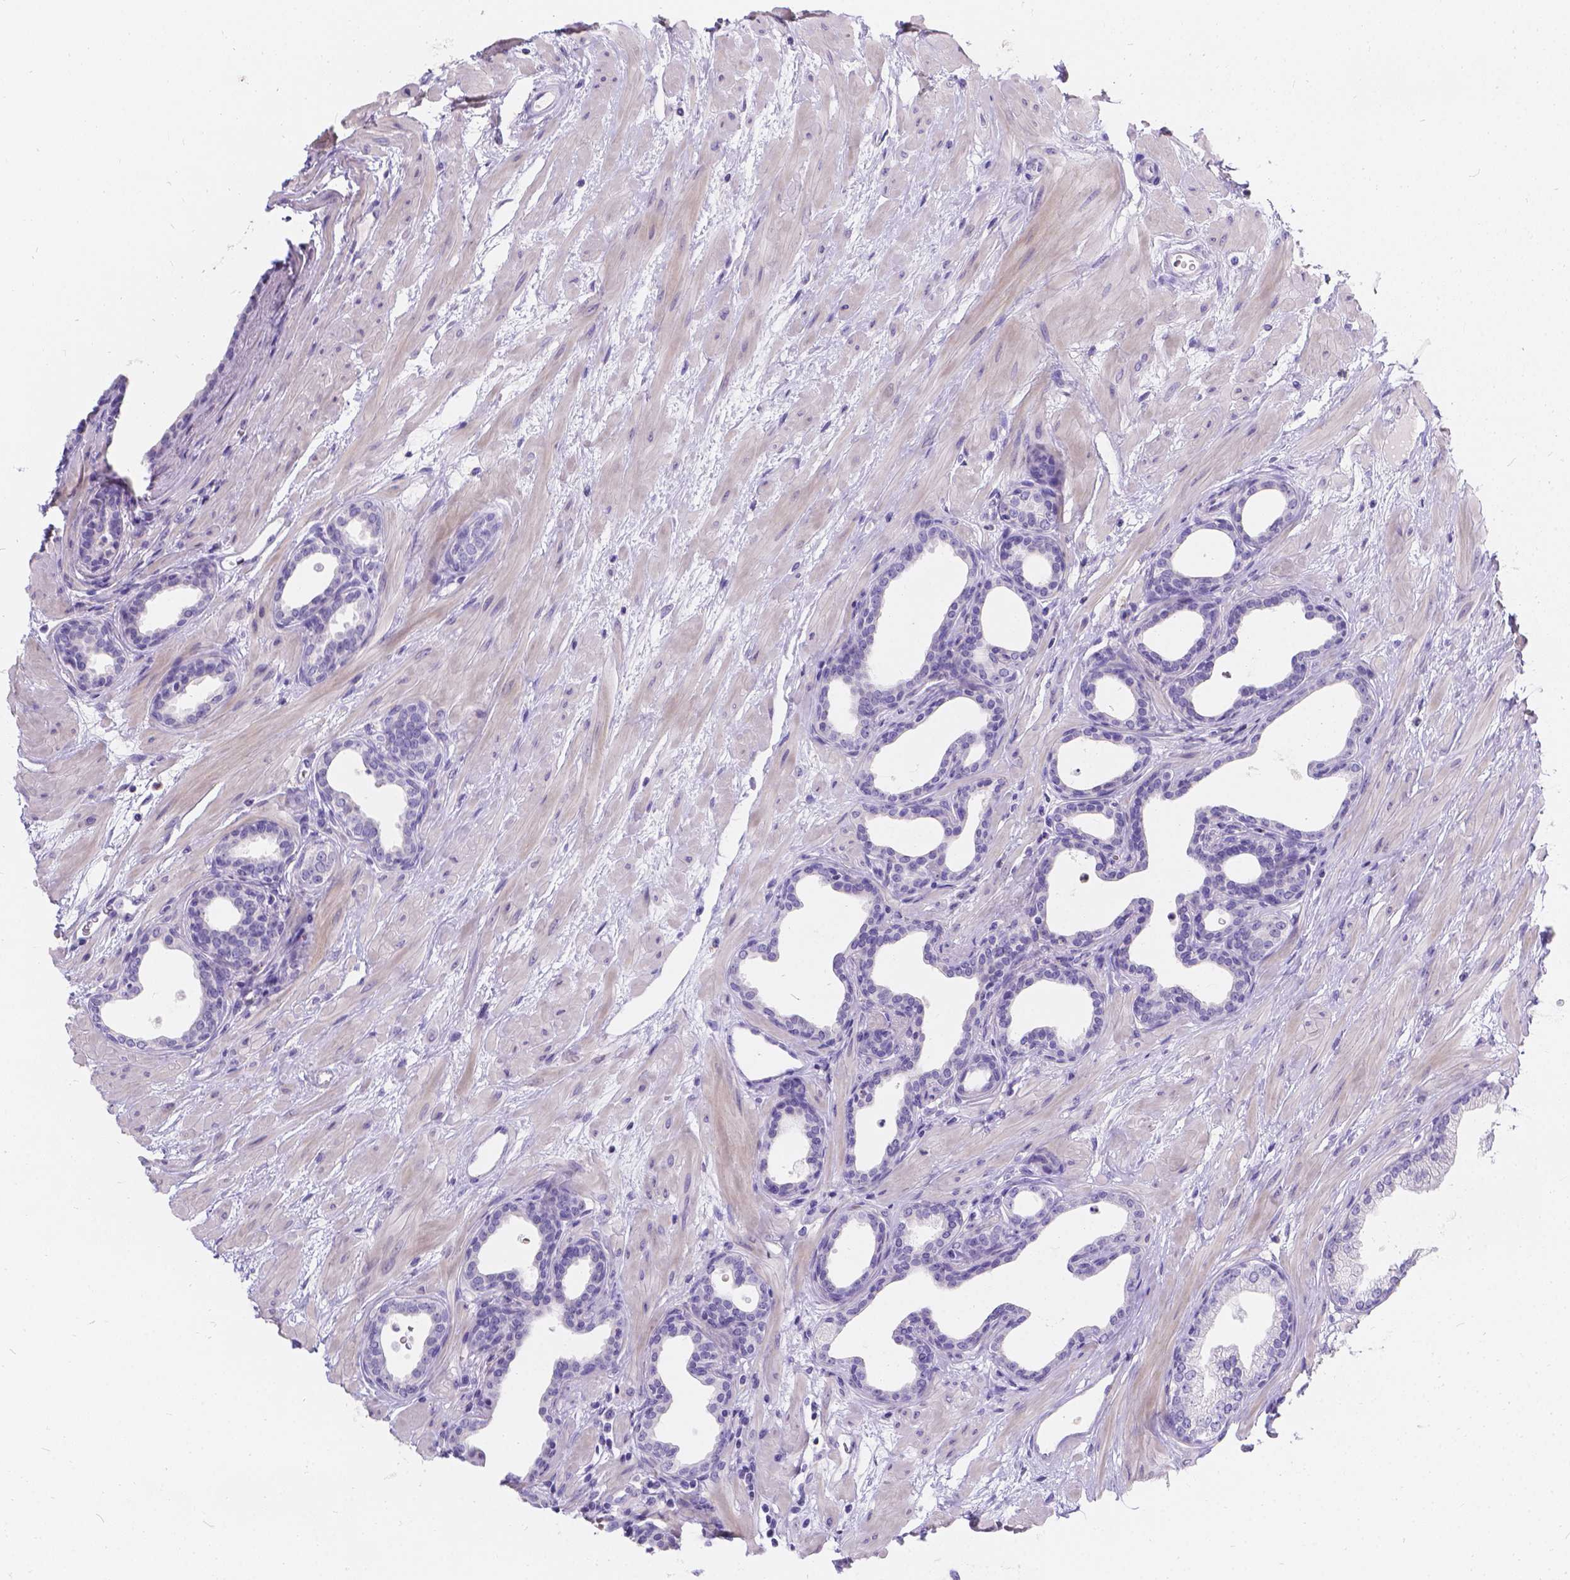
{"staining": {"intensity": "negative", "quantity": "none", "location": "none"}, "tissue": "prostate", "cell_type": "Glandular cells", "image_type": "normal", "snomed": [{"axis": "morphology", "description": "Normal tissue, NOS"}, {"axis": "topography", "description": "Prostate"}], "caption": "Immunohistochemistry micrograph of benign prostate: human prostate stained with DAB shows no significant protein staining in glandular cells.", "gene": "GNRHR", "patient": {"sex": "male", "age": 37}}